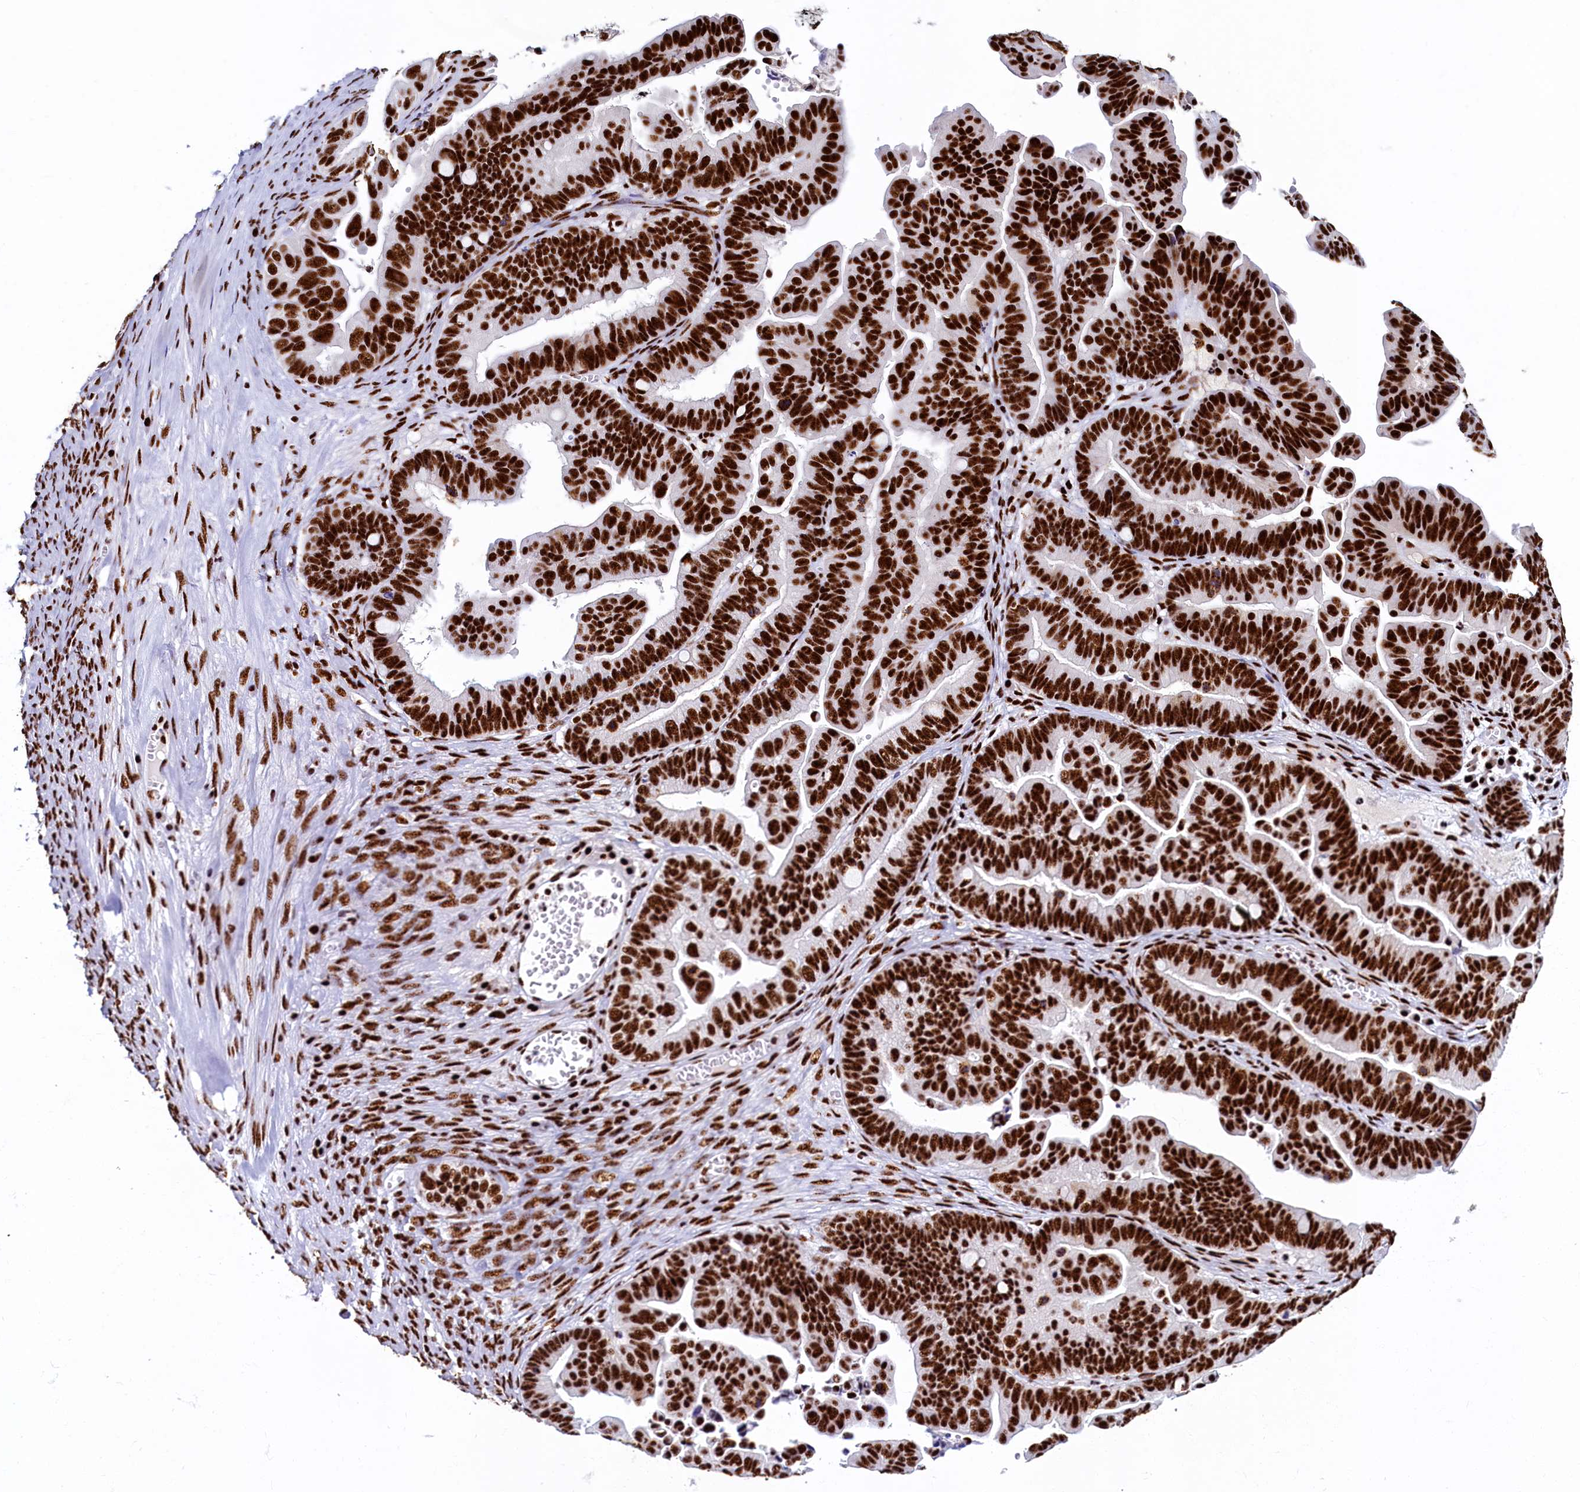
{"staining": {"intensity": "strong", "quantity": ">75%", "location": "nuclear"}, "tissue": "ovarian cancer", "cell_type": "Tumor cells", "image_type": "cancer", "snomed": [{"axis": "morphology", "description": "Cystadenocarcinoma, serous, NOS"}, {"axis": "topography", "description": "Ovary"}], "caption": "Strong nuclear protein expression is present in about >75% of tumor cells in ovarian cancer (serous cystadenocarcinoma).", "gene": "SRRM2", "patient": {"sex": "female", "age": 56}}